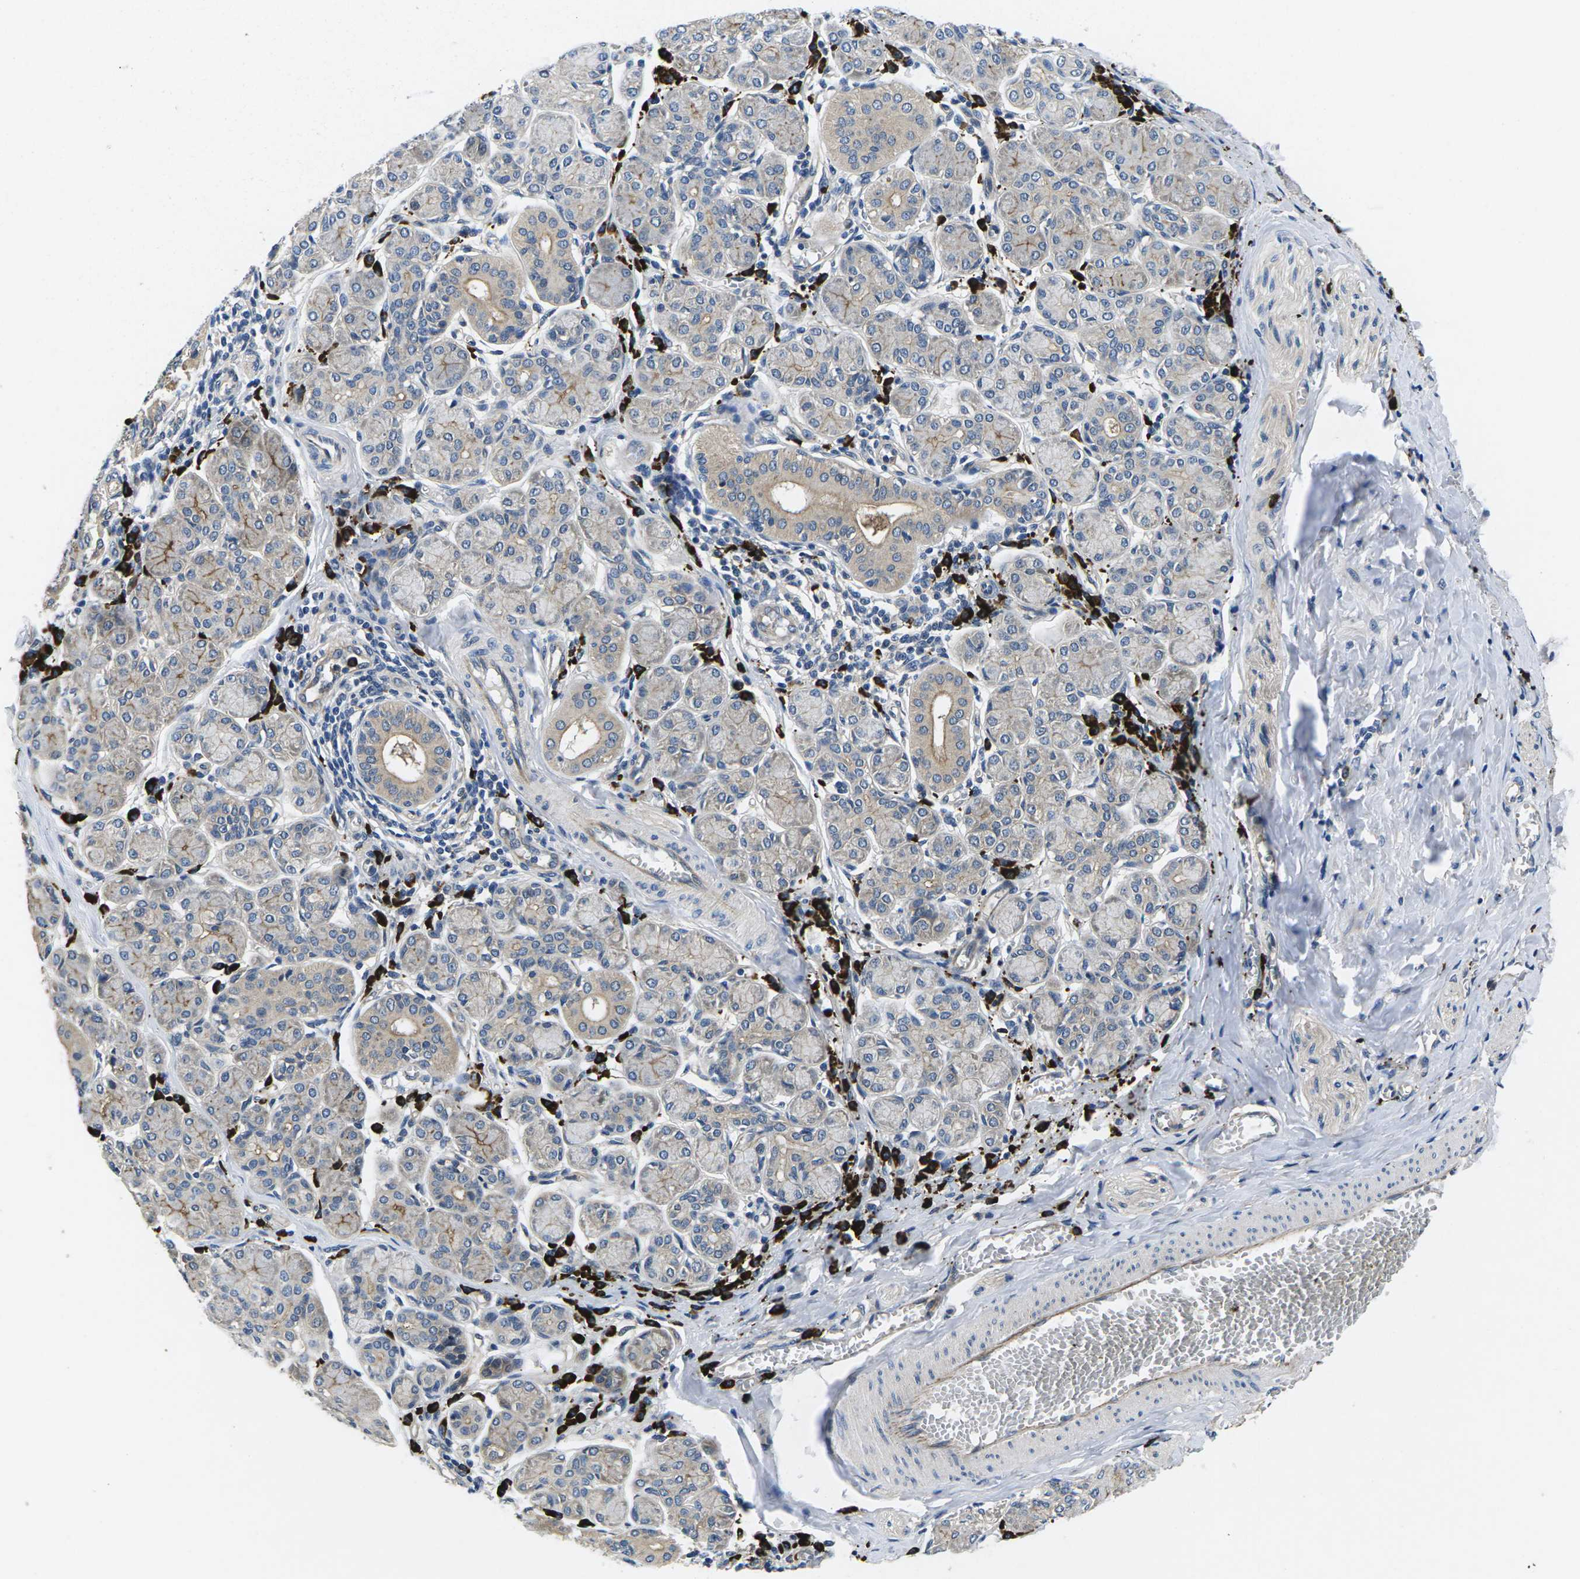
{"staining": {"intensity": "moderate", "quantity": "<25%", "location": "cytoplasmic/membranous"}, "tissue": "salivary gland", "cell_type": "Glandular cells", "image_type": "normal", "snomed": [{"axis": "morphology", "description": "Normal tissue, NOS"}, {"axis": "morphology", "description": "Inflammation, NOS"}, {"axis": "topography", "description": "Lymph node"}, {"axis": "topography", "description": "Salivary gland"}], "caption": "IHC micrograph of normal salivary gland stained for a protein (brown), which demonstrates low levels of moderate cytoplasmic/membranous positivity in about <25% of glandular cells.", "gene": "PLCE1", "patient": {"sex": "male", "age": 3}}